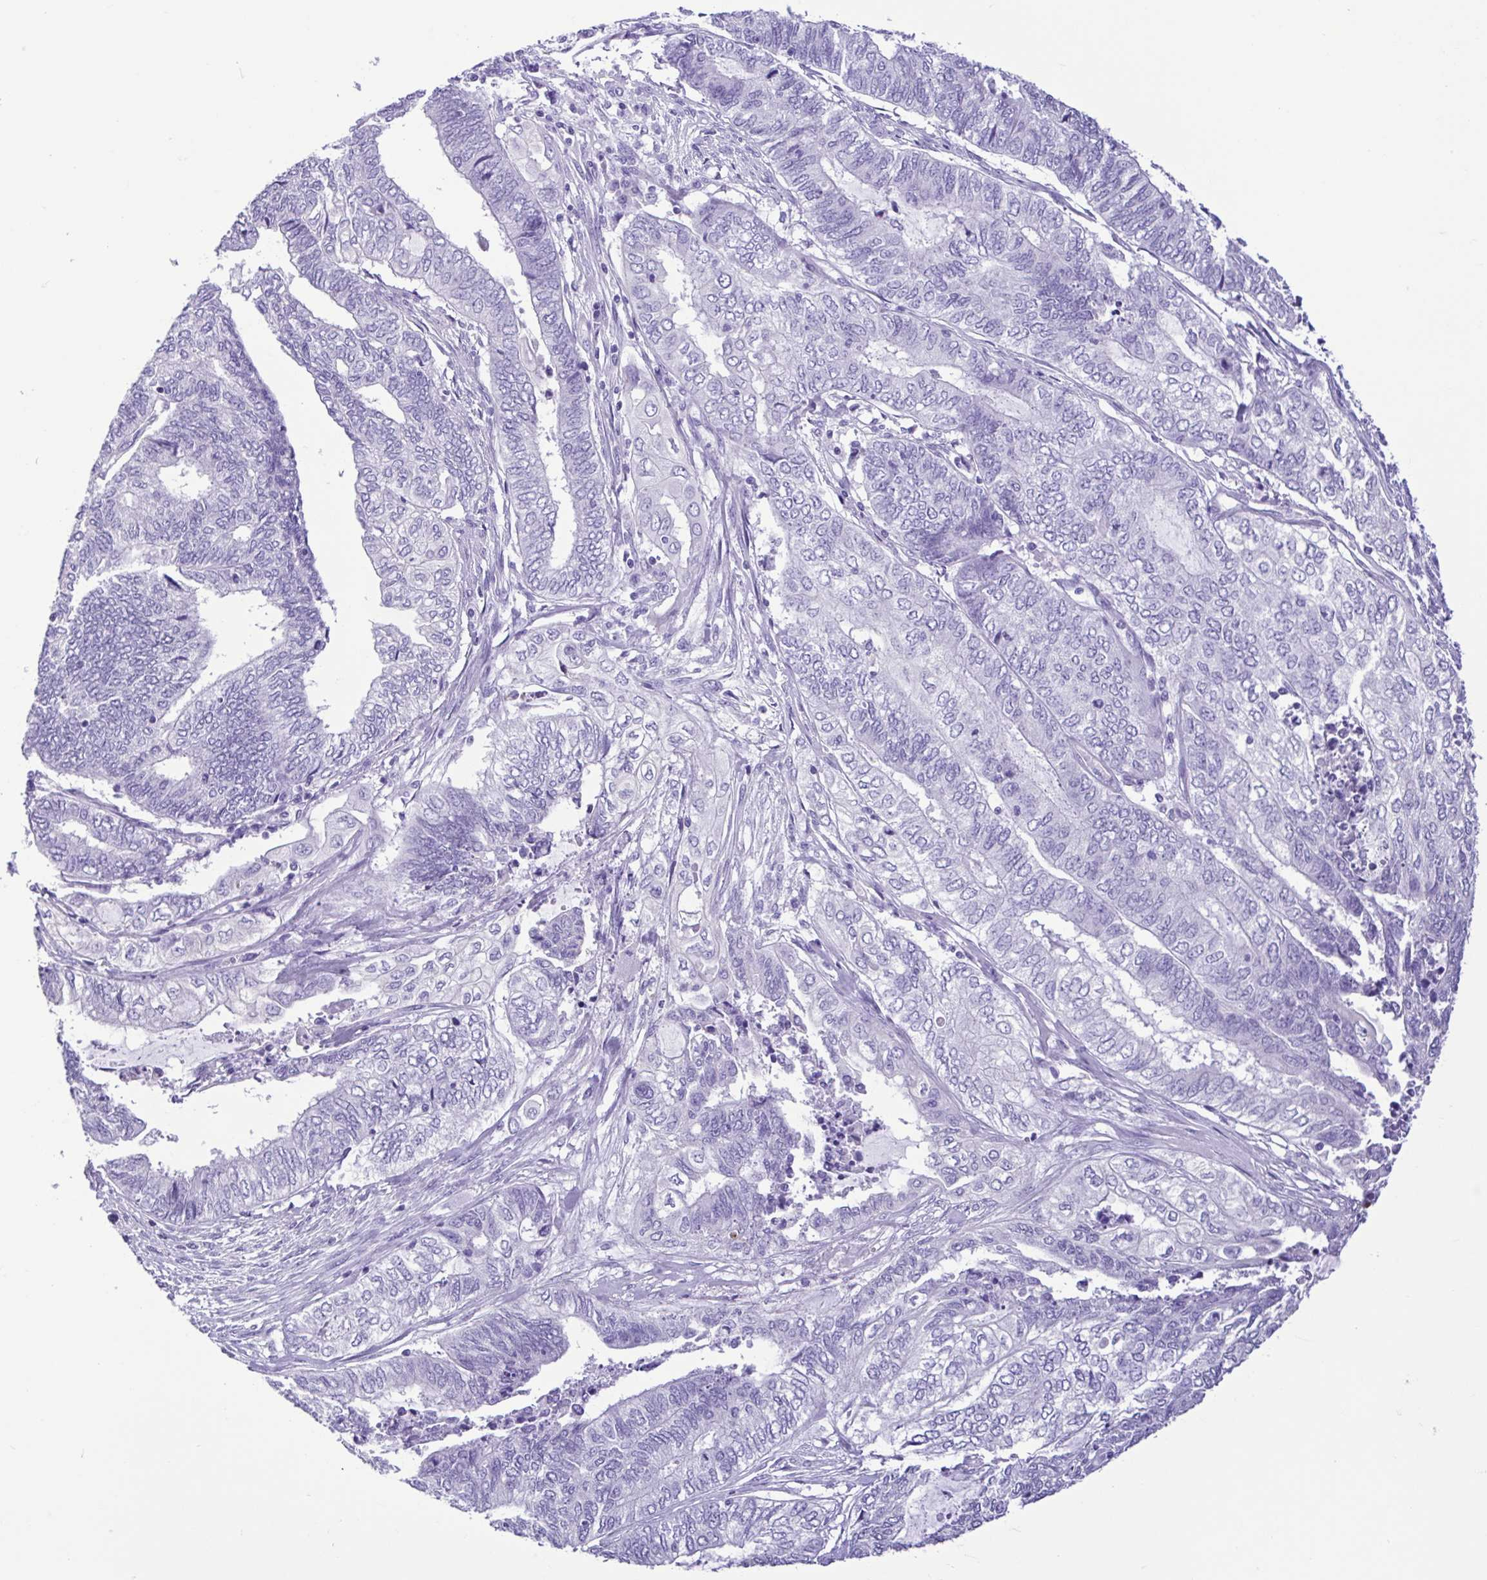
{"staining": {"intensity": "negative", "quantity": "none", "location": "none"}, "tissue": "endometrial cancer", "cell_type": "Tumor cells", "image_type": "cancer", "snomed": [{"axis": "morphology", "description": "Adenocarcinoma, NOS"}, {"axis": "topography", "description": "Uterus"}, {"axis": "topography", "description": "Endometrium"}], "caption": "This is an IHC image of endometrial cancer. There is no positivity in tumor cells.", "gene": "CBY2", "patient": {"sex": "female", "age": 70}}